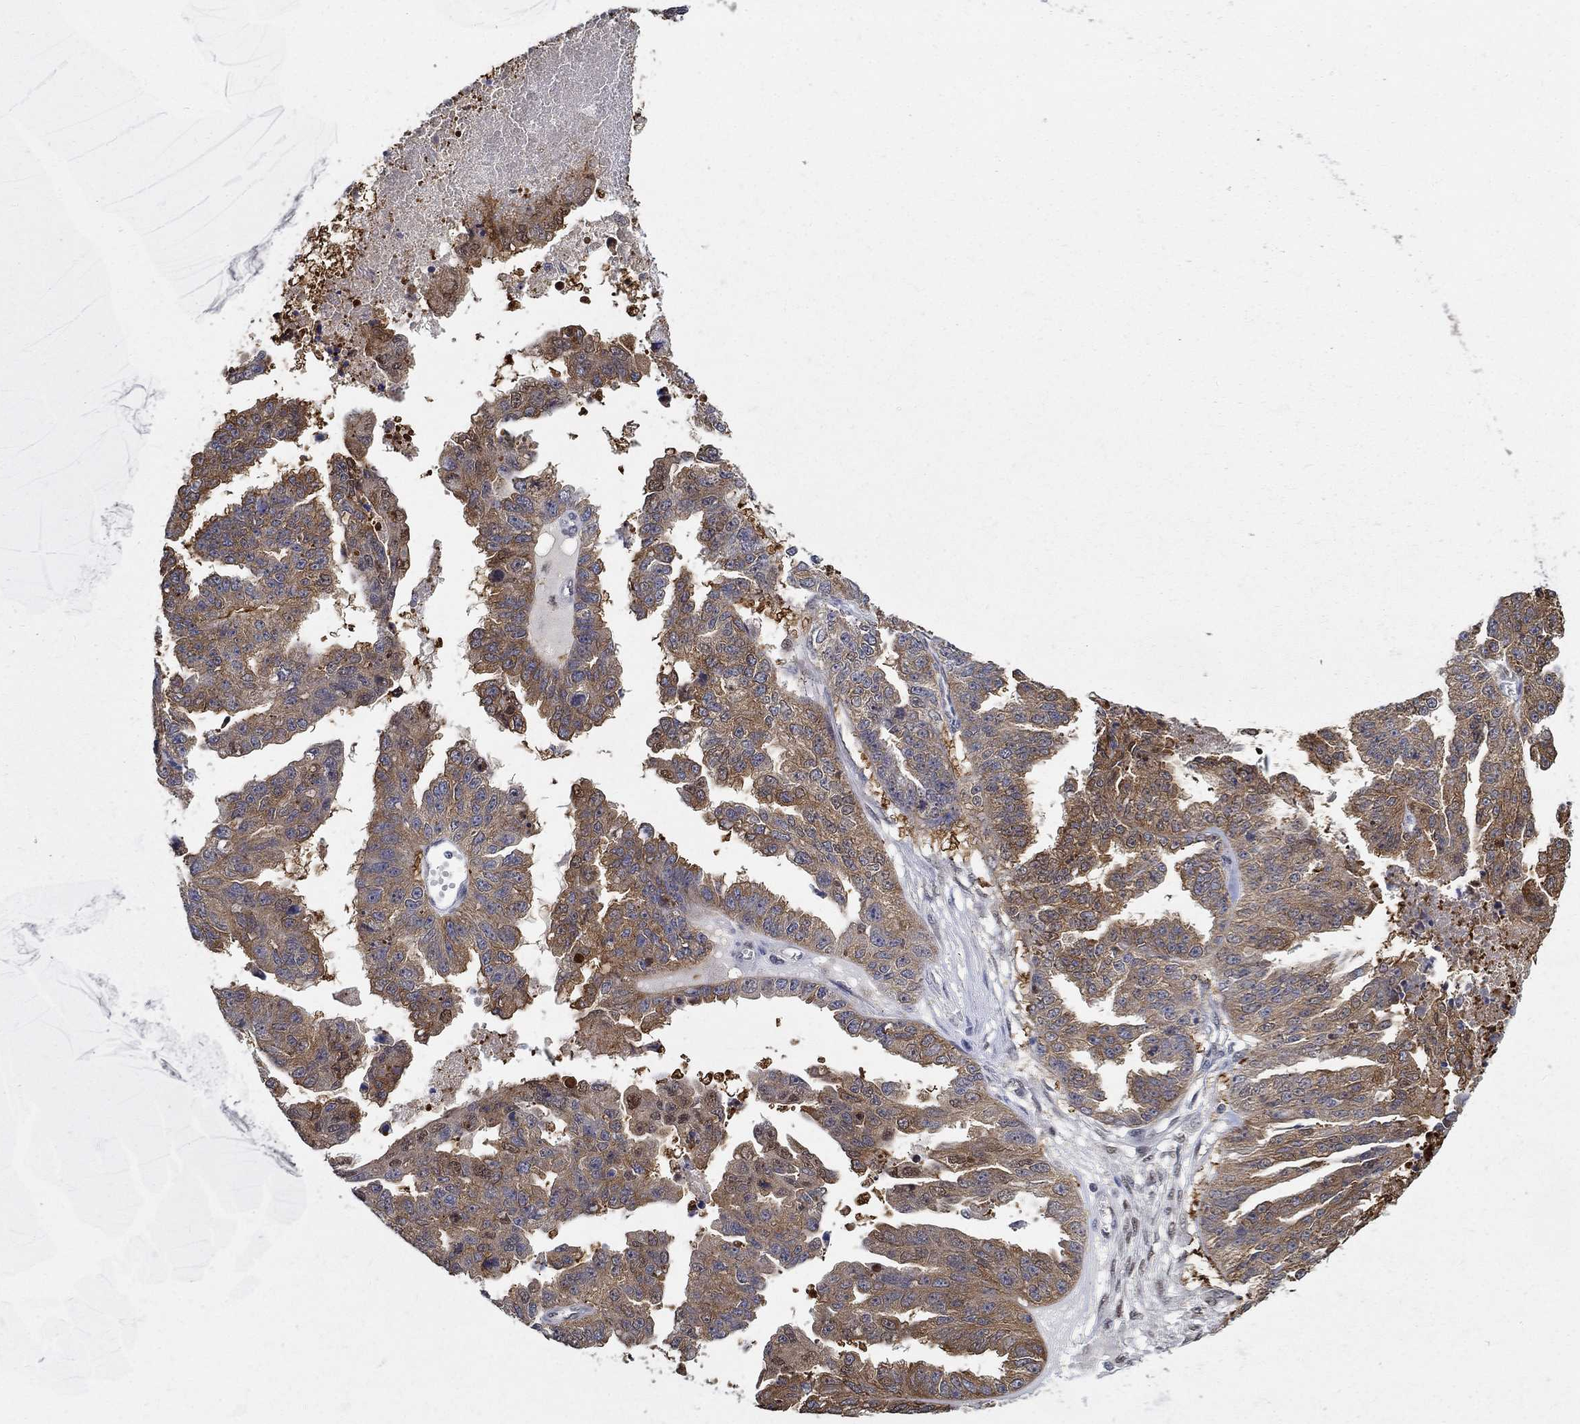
{"staining": {"intensity": "moderate", "quantity": "25%-75%", "location": "cytoplasmic/membranous"}, "tissue": "ovarian cancer", "cell_type": "Tumor cells", "image_type": "cancer", "snomed": [{"axis": "morphology", "description": "Cystadenocarcinoma, serous, NOS"}, {"axis": "topography", "description": "Ovary"}], "caption": "Immunohistochemical staining of ovarian serous cystadenocarcinoma displays medium levels of moderate cytoplasmic/membranous protein positivity in approximately 25%-75% of tumor cells. The staining was performed using DAB (3,3'-diaminobenzidine), with brown indicating positive protein expression. Nuclei are stained blue with hematoxylin.", "gene": "ZNF594", "patient": {"sex": "female", "age": 58}}